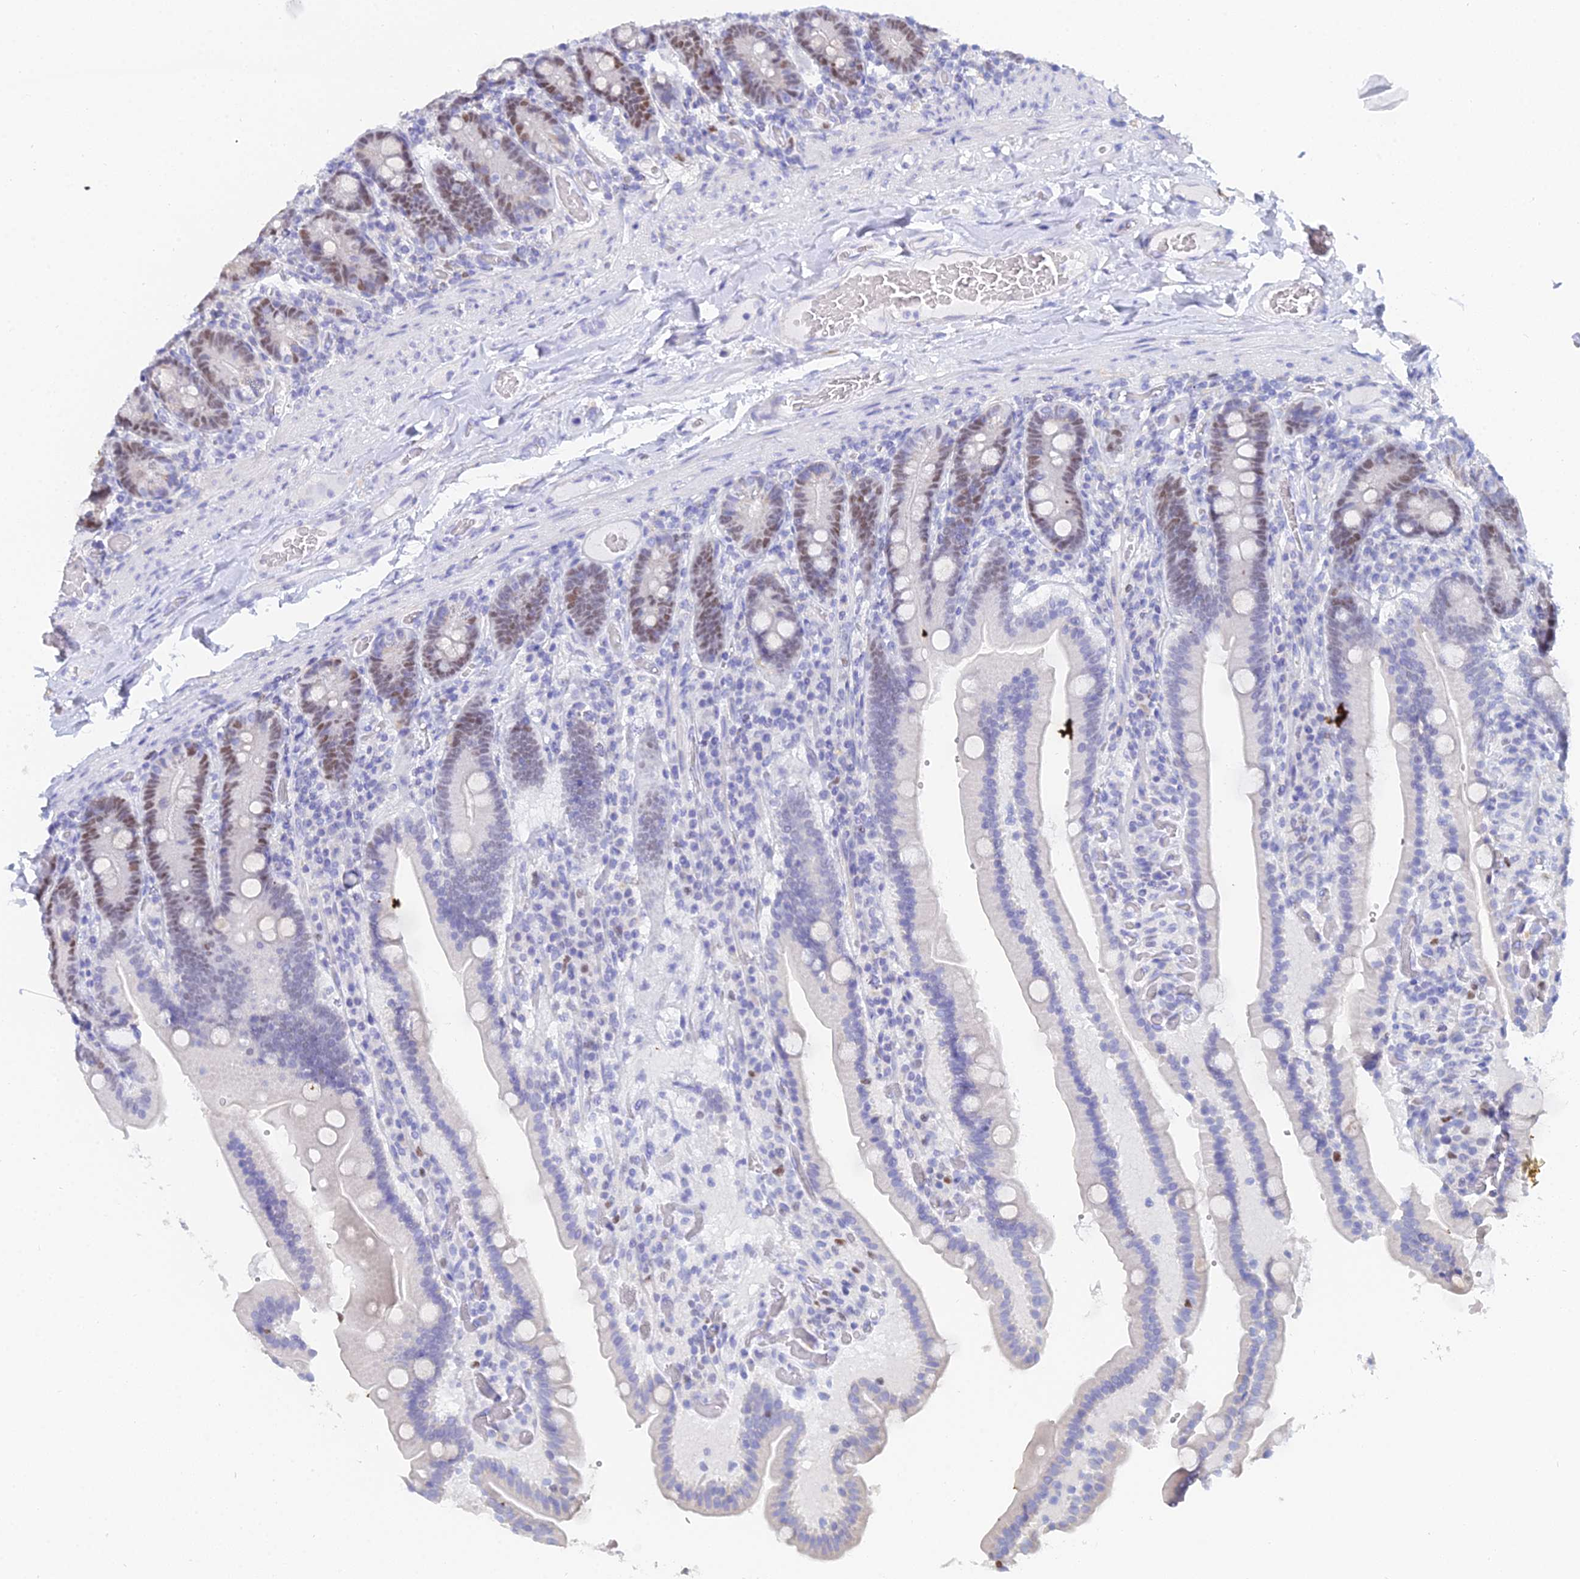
{"staining": {"intensity": "moderate", "quantity": "25%-75%", "location": "nuclear"}, "tissue": "duodenum", "cell_type": "Glandular cells", "image_type": "normal", "snomed": [{"axis": "morphology", "description": "Normal tissue, NOS"}, {"axis": "topography", "description": "Duodenum"}], "caption": "The histopathology image shows staining of unremarkable duodenum, revealing moderate nuclear protein expression (brown color) within glandular cells.", "gene": "MCM2", "patient": {"sex": "female", "age": 62}}